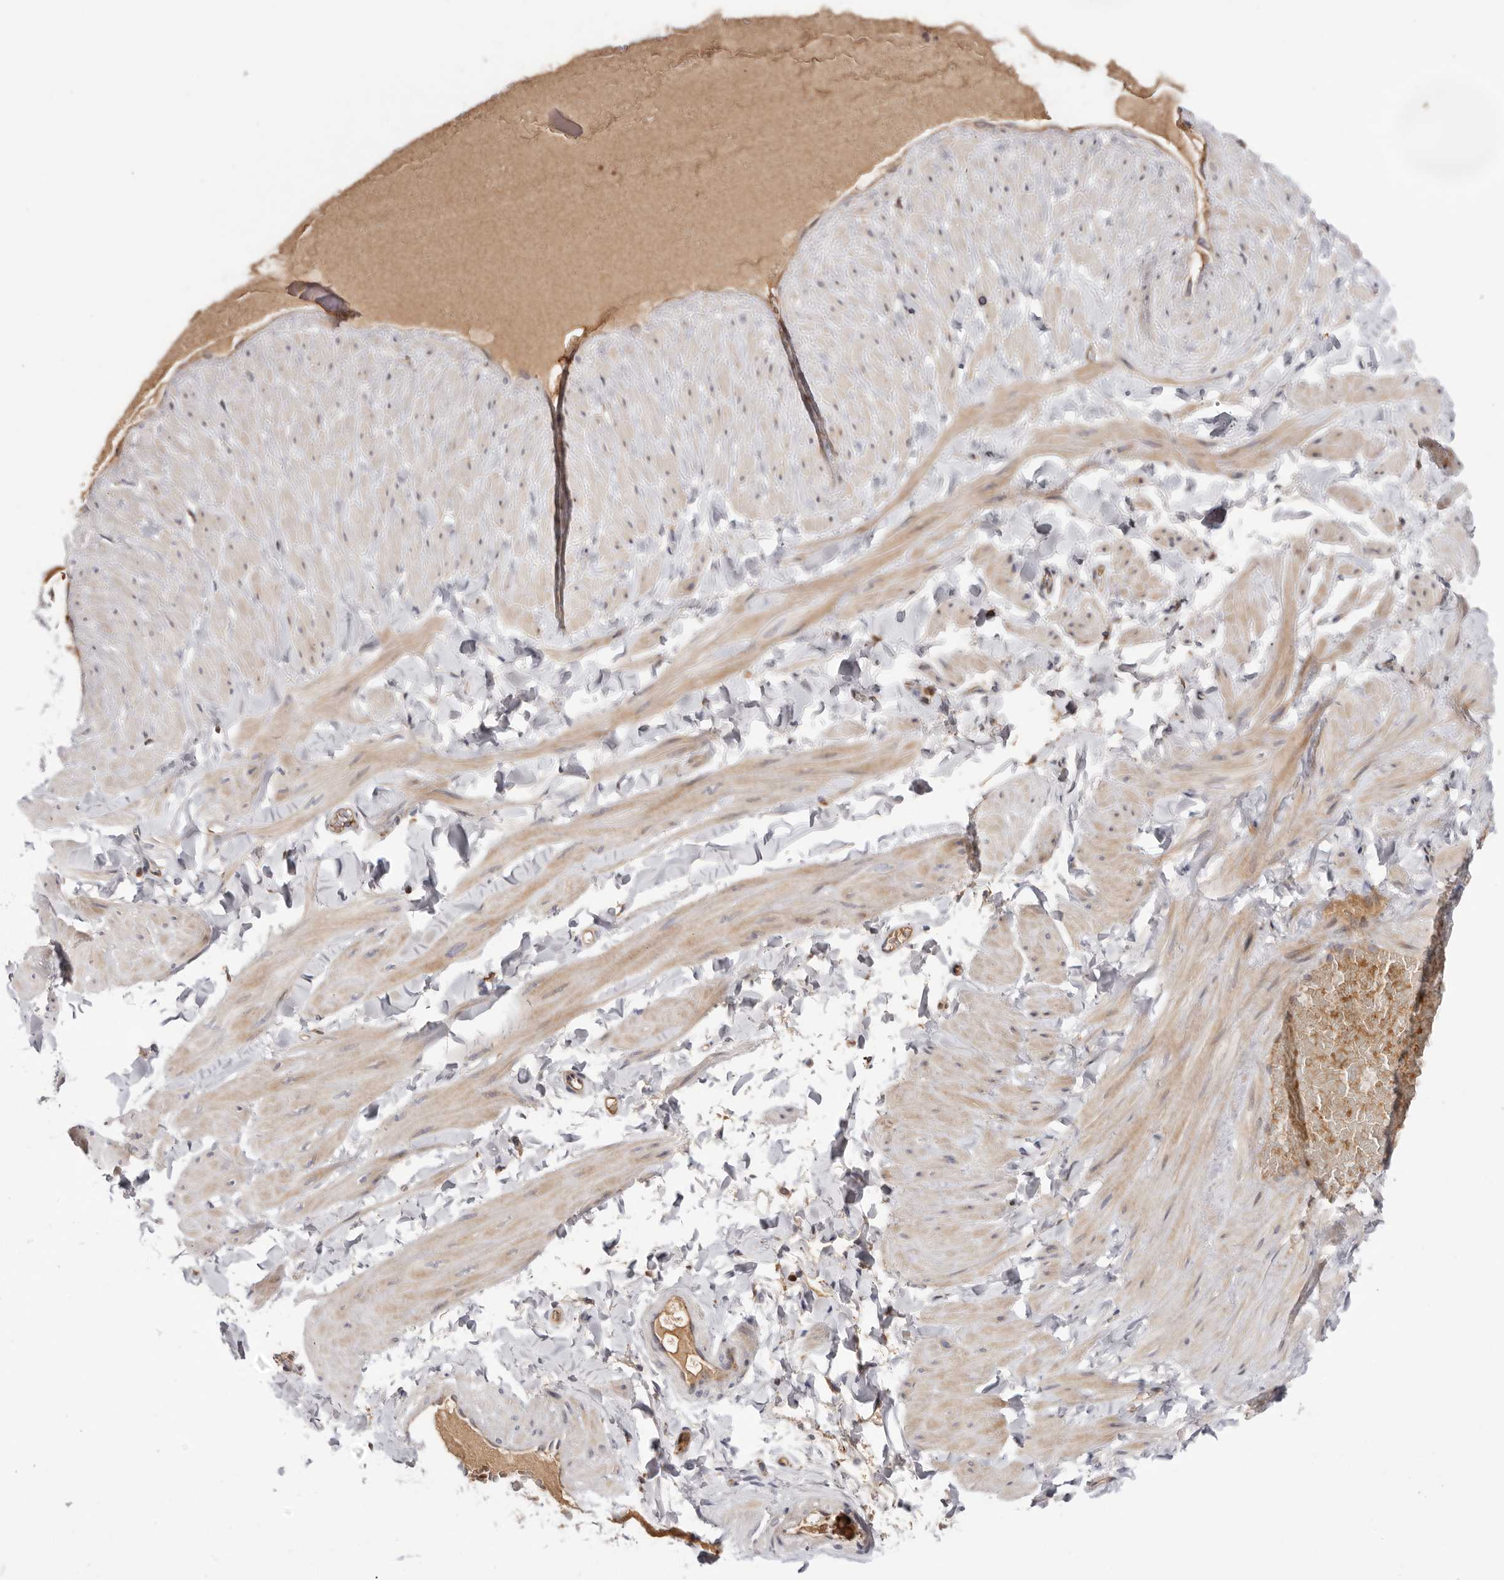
{"staining": {"intensity": "negative", "quantity": "none", "location": "none"}, "tissue": "adipose tissue", "cell_type": "Adipocytes", "image_type": "normal", "snomed": [{"axis": "morphology", "description": "Normal tissue, NOS"}, {"axis": "topography", "description": "Adipose tissue"}, {"axis": "topography", "description": "Vascular tissue"}, {"axis": "topography", "description": "Peripheral nerve tissue"}], "caption": "IHC of benign adipose tissue shows no expression in adipocytes.", "gene": "RNF213", "patient": {"sex": "male", "age": 25}}